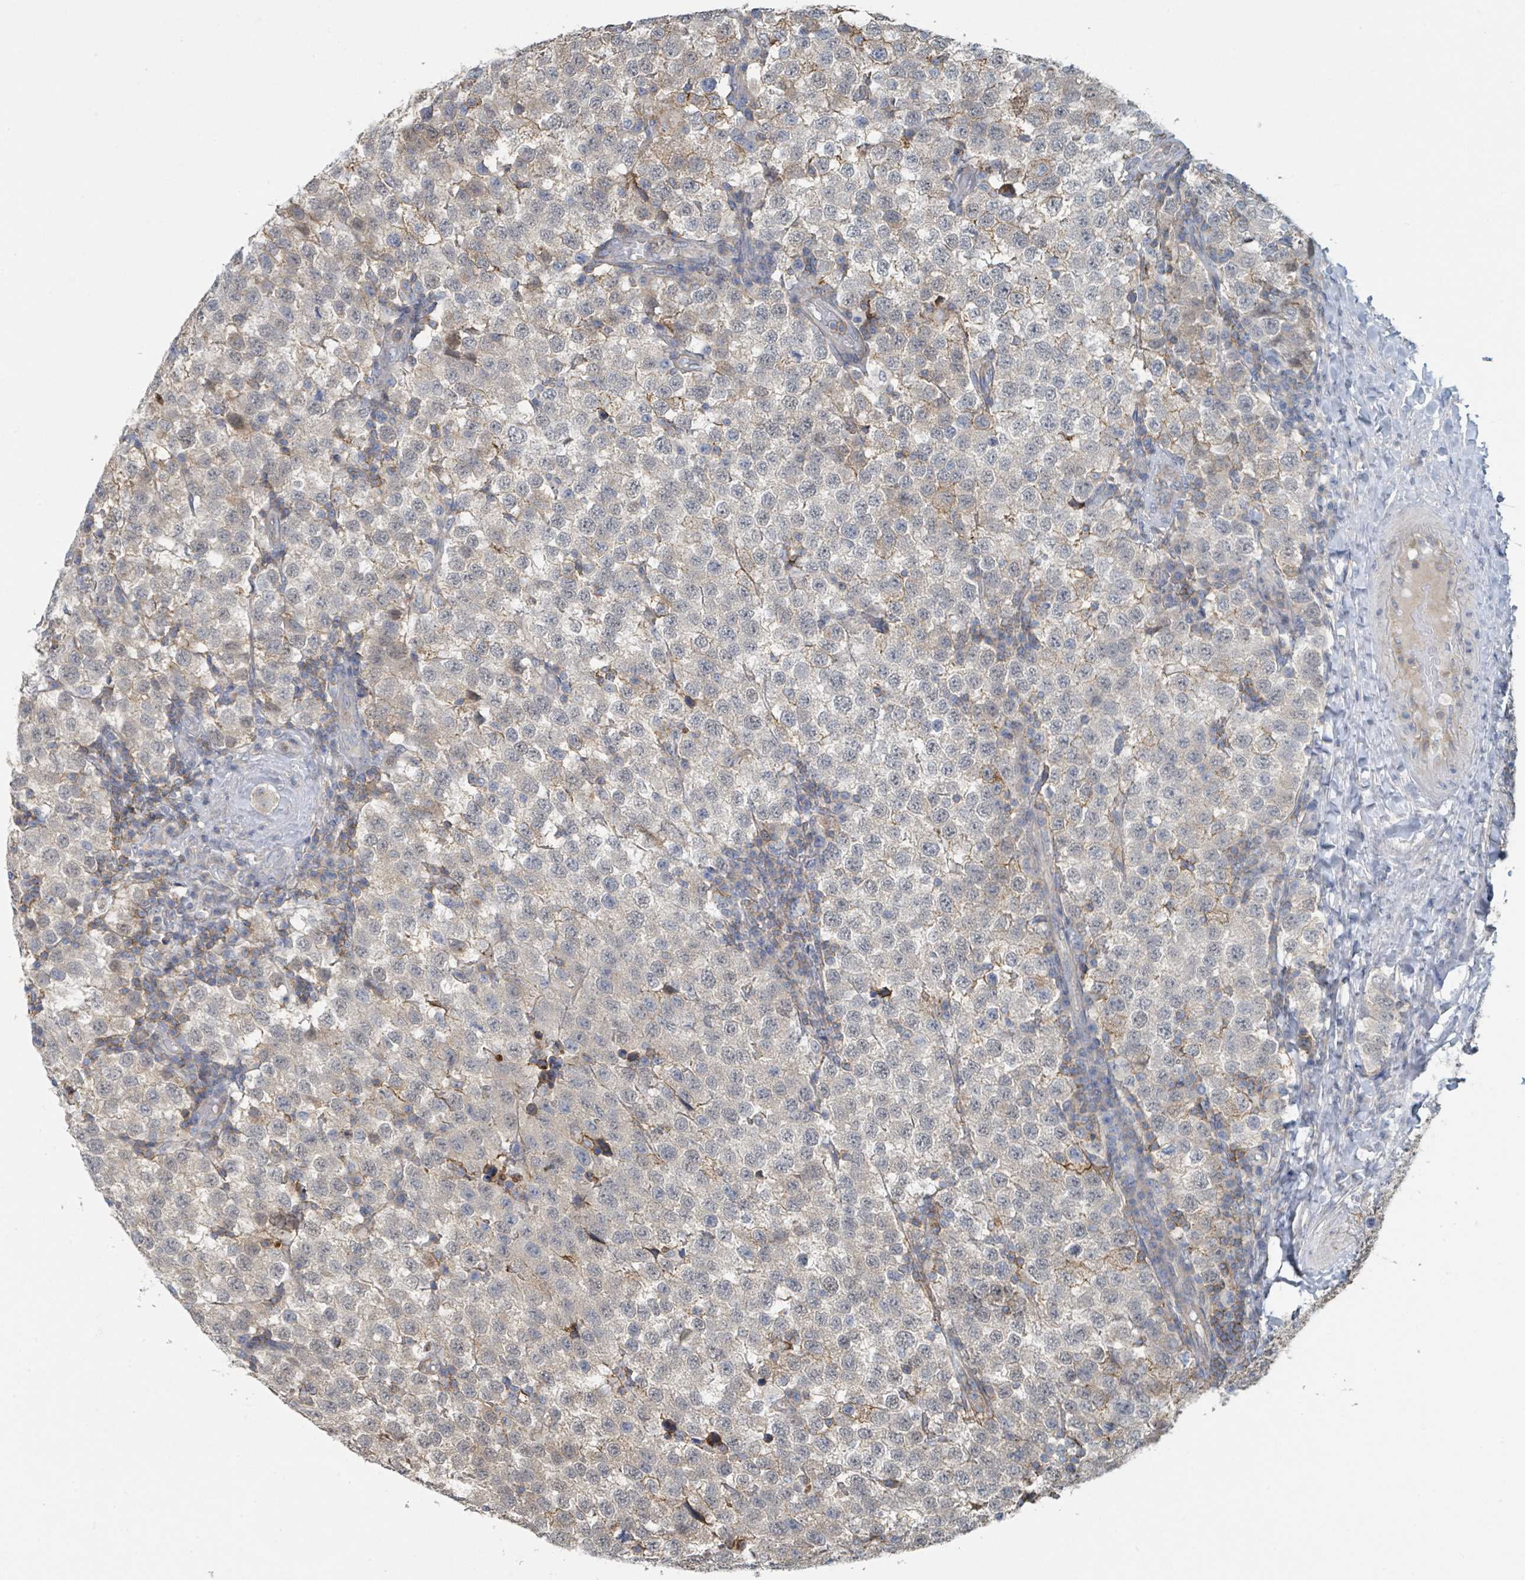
{"staining": {"intensity": "moderate", "quantity": "<25%", "location": "cytoplasmic/membranous"}, "tissue": "testis cancer", "cell_type": "Tumor cells", "image_type": "cancer", "snomed": [{"axis": "morphology", "description": "Seminoma, NOS"}, {"axis": "topography", "description": "Testis"}], "caption": "Brown immunohistochemical staining in human seminoma (testis) displays moderate cytoplasmic/membranous positivity in approximately <25% of tumor cells. The protein is stained brown, and the nuclei are stained in blue (DAB (3,3'-diaminobenzidine) IHC with brightfield microscopy, high magnification).", "gene": "LRRC42", "patient": {"sex": "male", "age": 34}}